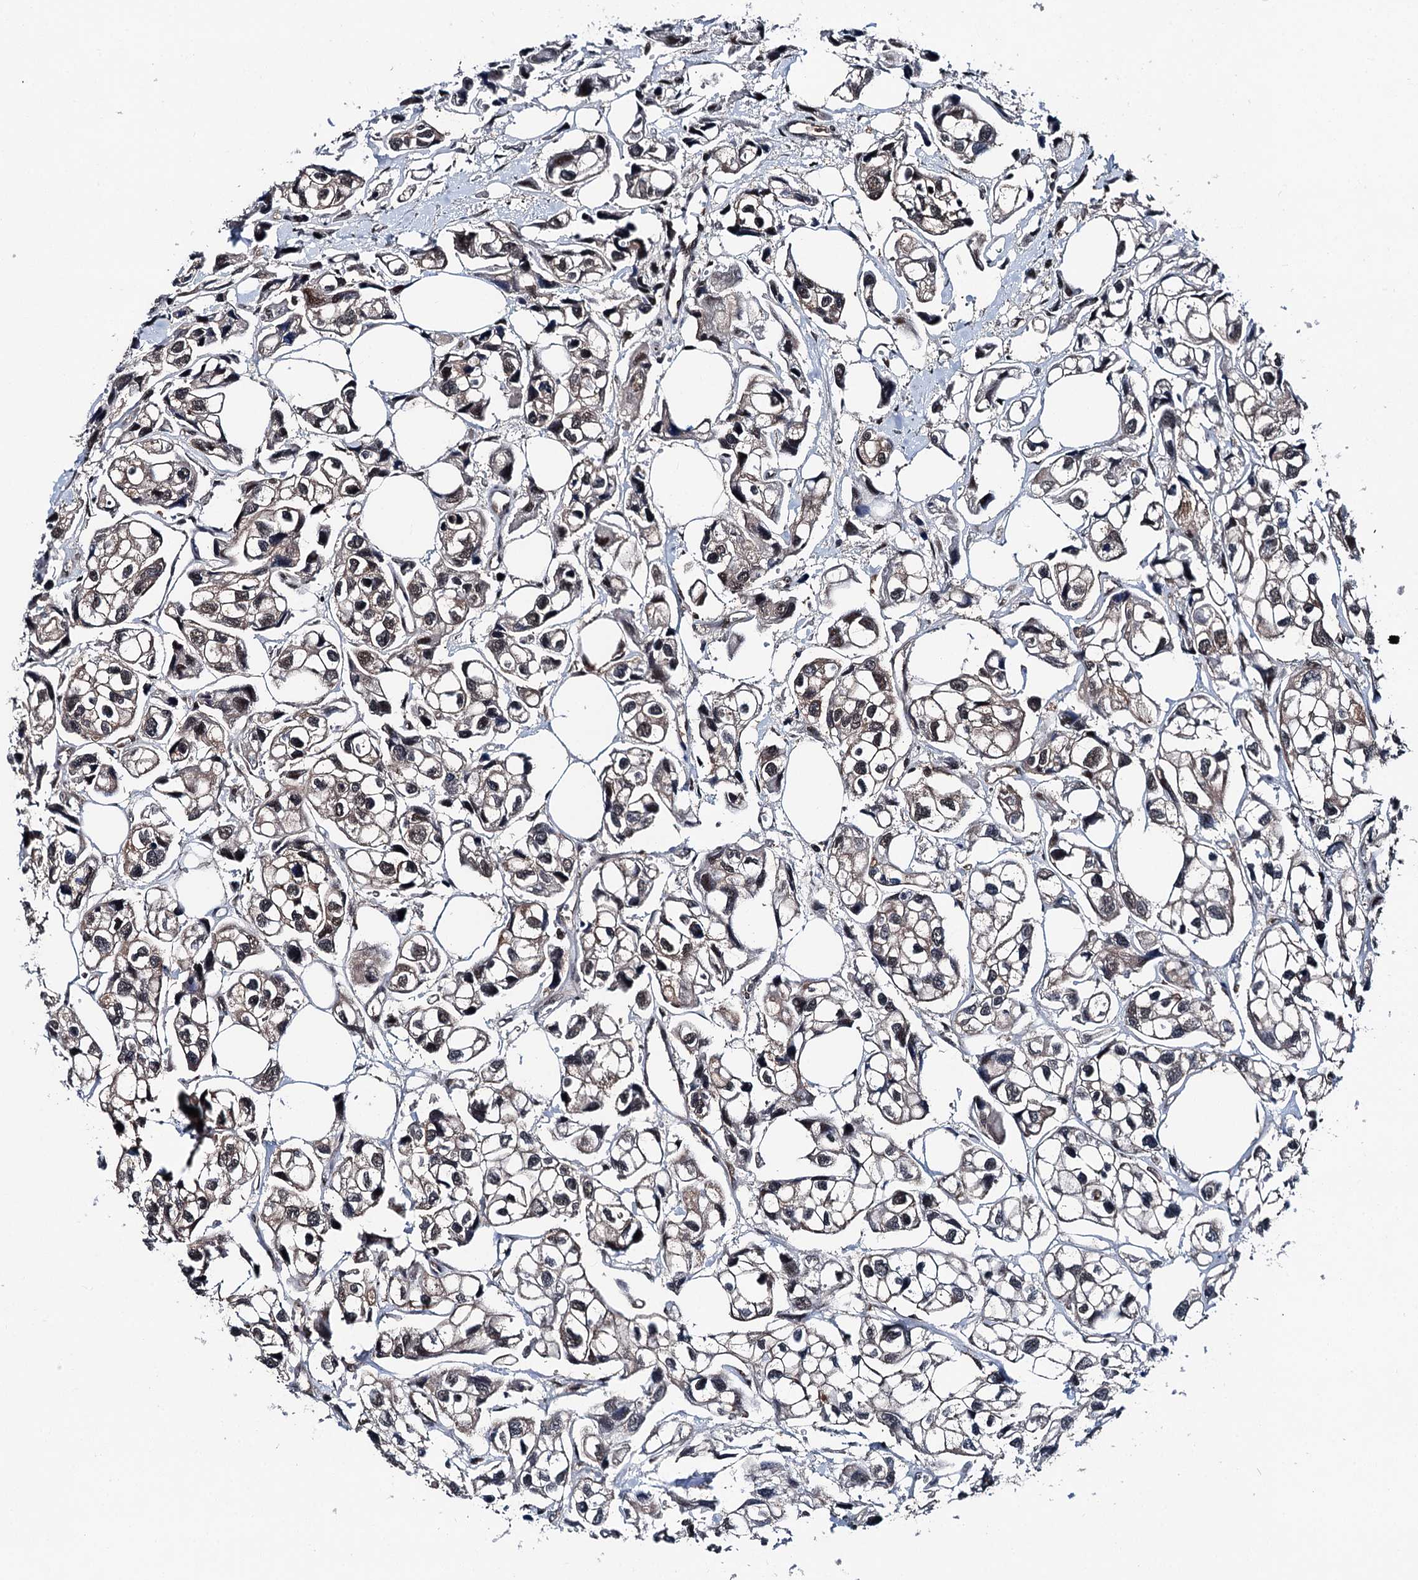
{"staining": {"intensity": "weak", "quantity": ">75%", "location": "nuclear"}, "tissue": "urothelial cancer", "cell_type": "Tumor cells", "image_type": "cancer", "snomed": [{"axis": "morphology", "description": "Urothelial carcinoma, High grade"}, {"axis": "topography", "description": "Urinary bladder"}], "caption": "Protein expression analysis of human urothelial carcinoma (high-grade) reveals weak nuclear staining in about >75% of tumor cells.", "gene": "PSMD13", "patient": {"sex": "male", "age": 67}}